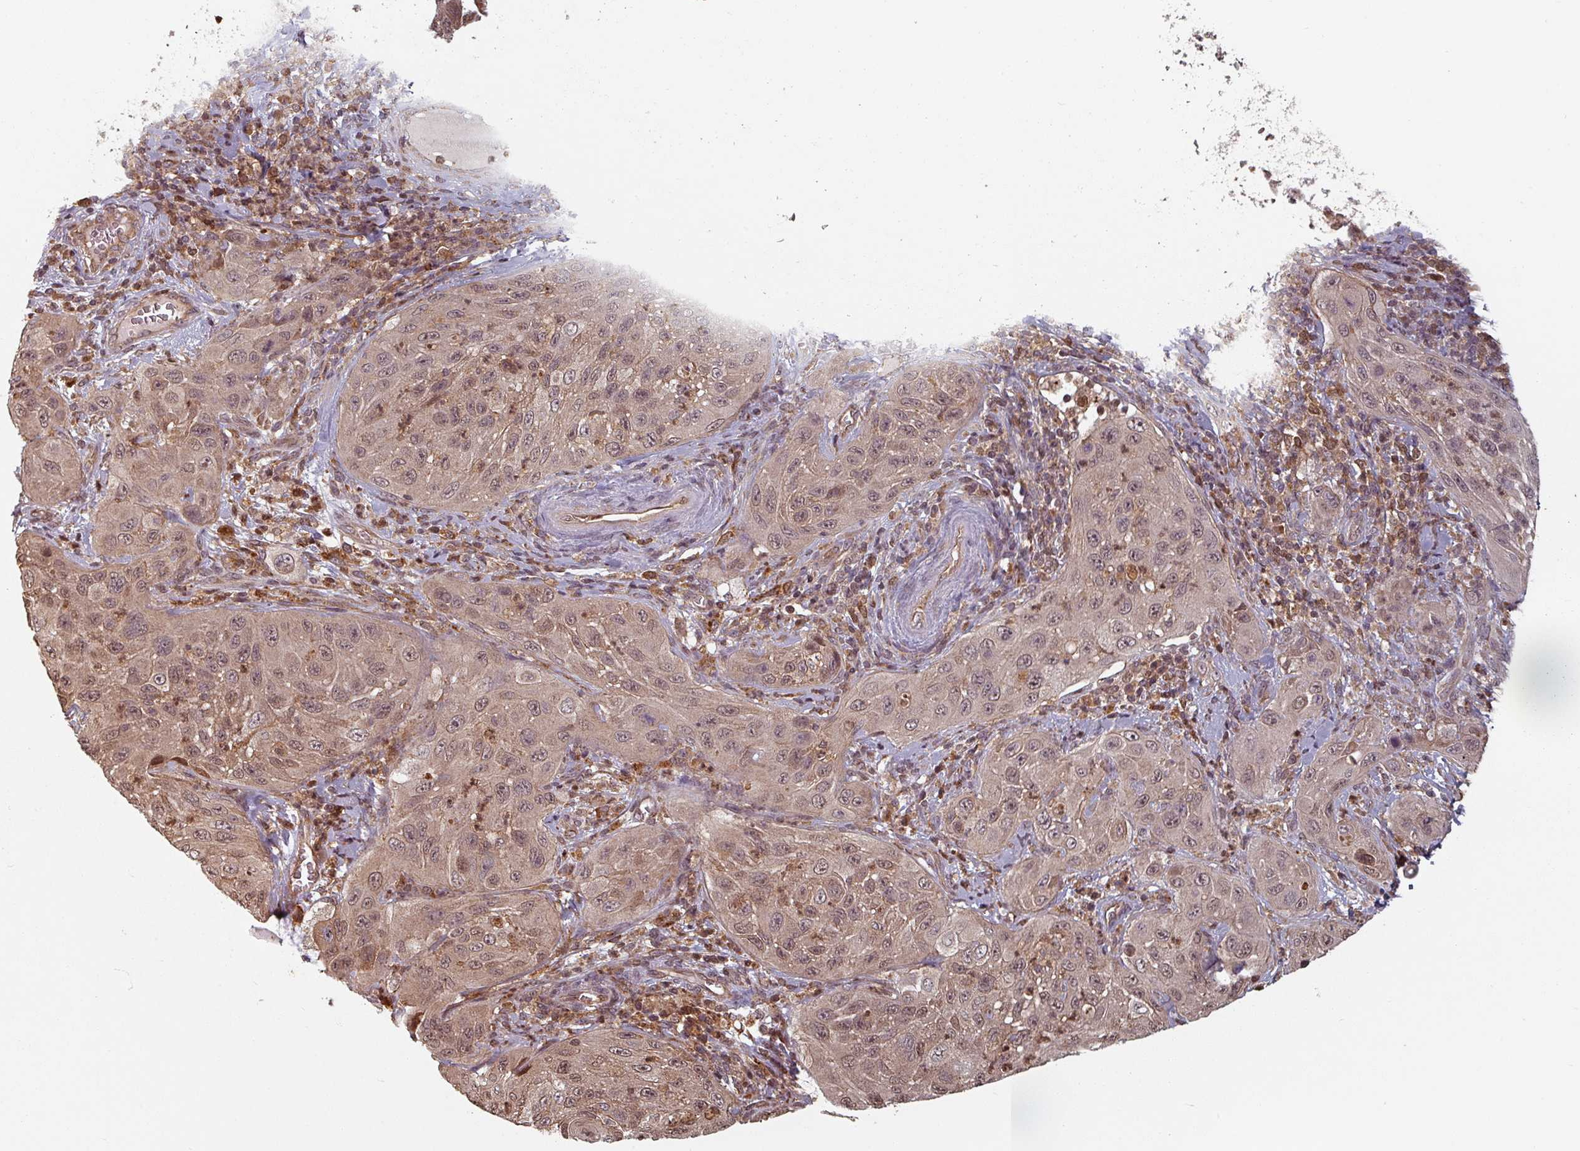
{"staining": {"intensity": "moderate", "quantity": ">75%", "location": "cytoplasmic/membranous,nuclear"}, "tissue": "cervical cancer", "cell_type": "Tumor cells", "image_type": "cancer", "snomed": [{"axis": "morphology", "description": "Squamous cell carcinoma, NOS"}, {"axis": "topography", "description": "Cervix"}], "caption": "Immunohistochemical staining of cervical cancer (squamous cell carcinoma) exhibits moderate cytoplasmic/membranous and nuclear protein positivity in about >75% of tumor cells. The protein of interest is stained brown, and the nuclei are stained in blue (DAB (3,3'-diaminobenzidine) IHC with brightfield microscopy, high magnification).", "gene": "EID1", "patient": {"sex": "female", "age": 42}}